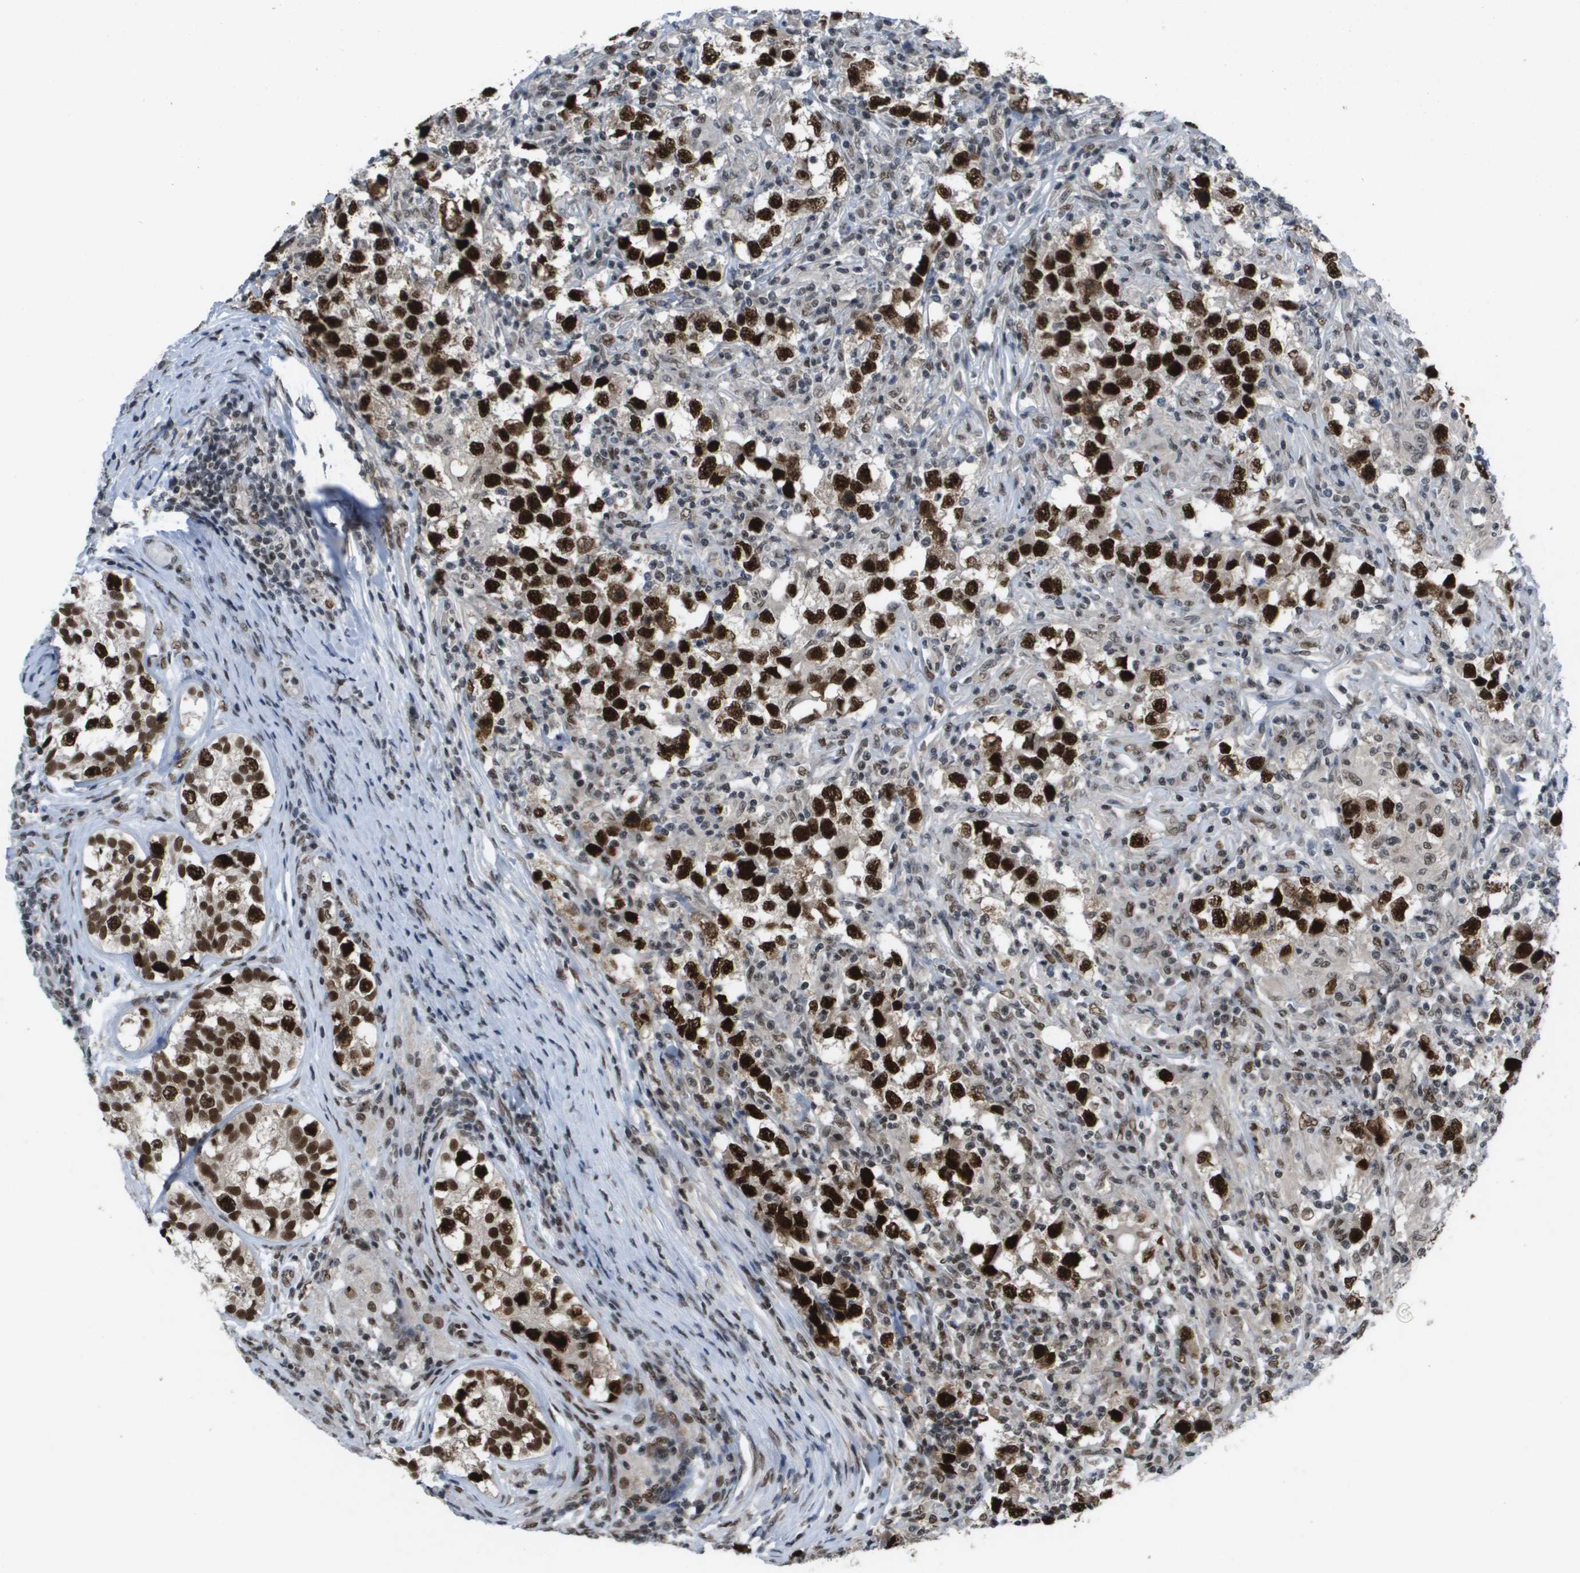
{"staining": {"intensity": "strong", "quantity": ">75%", "location": "nuclear"}, "tissue": "testis cancer", "cell_type": "Tumor cells", "image_type": "cancer", "snomed": [{"axis": "morphology", "description": "Carcinoma, Embryonal, NOS"}, {"axis": "topography", "description": "Testis"}], "caption": "A high-resolution micrograph shows IHC staining of testis cancer (embryonal carcinoma), which displays strong nuclear positivity in approximately >75% of tumor cells.", "gene": "CDT1", "patient": {"sex": "male", "age": 21}}